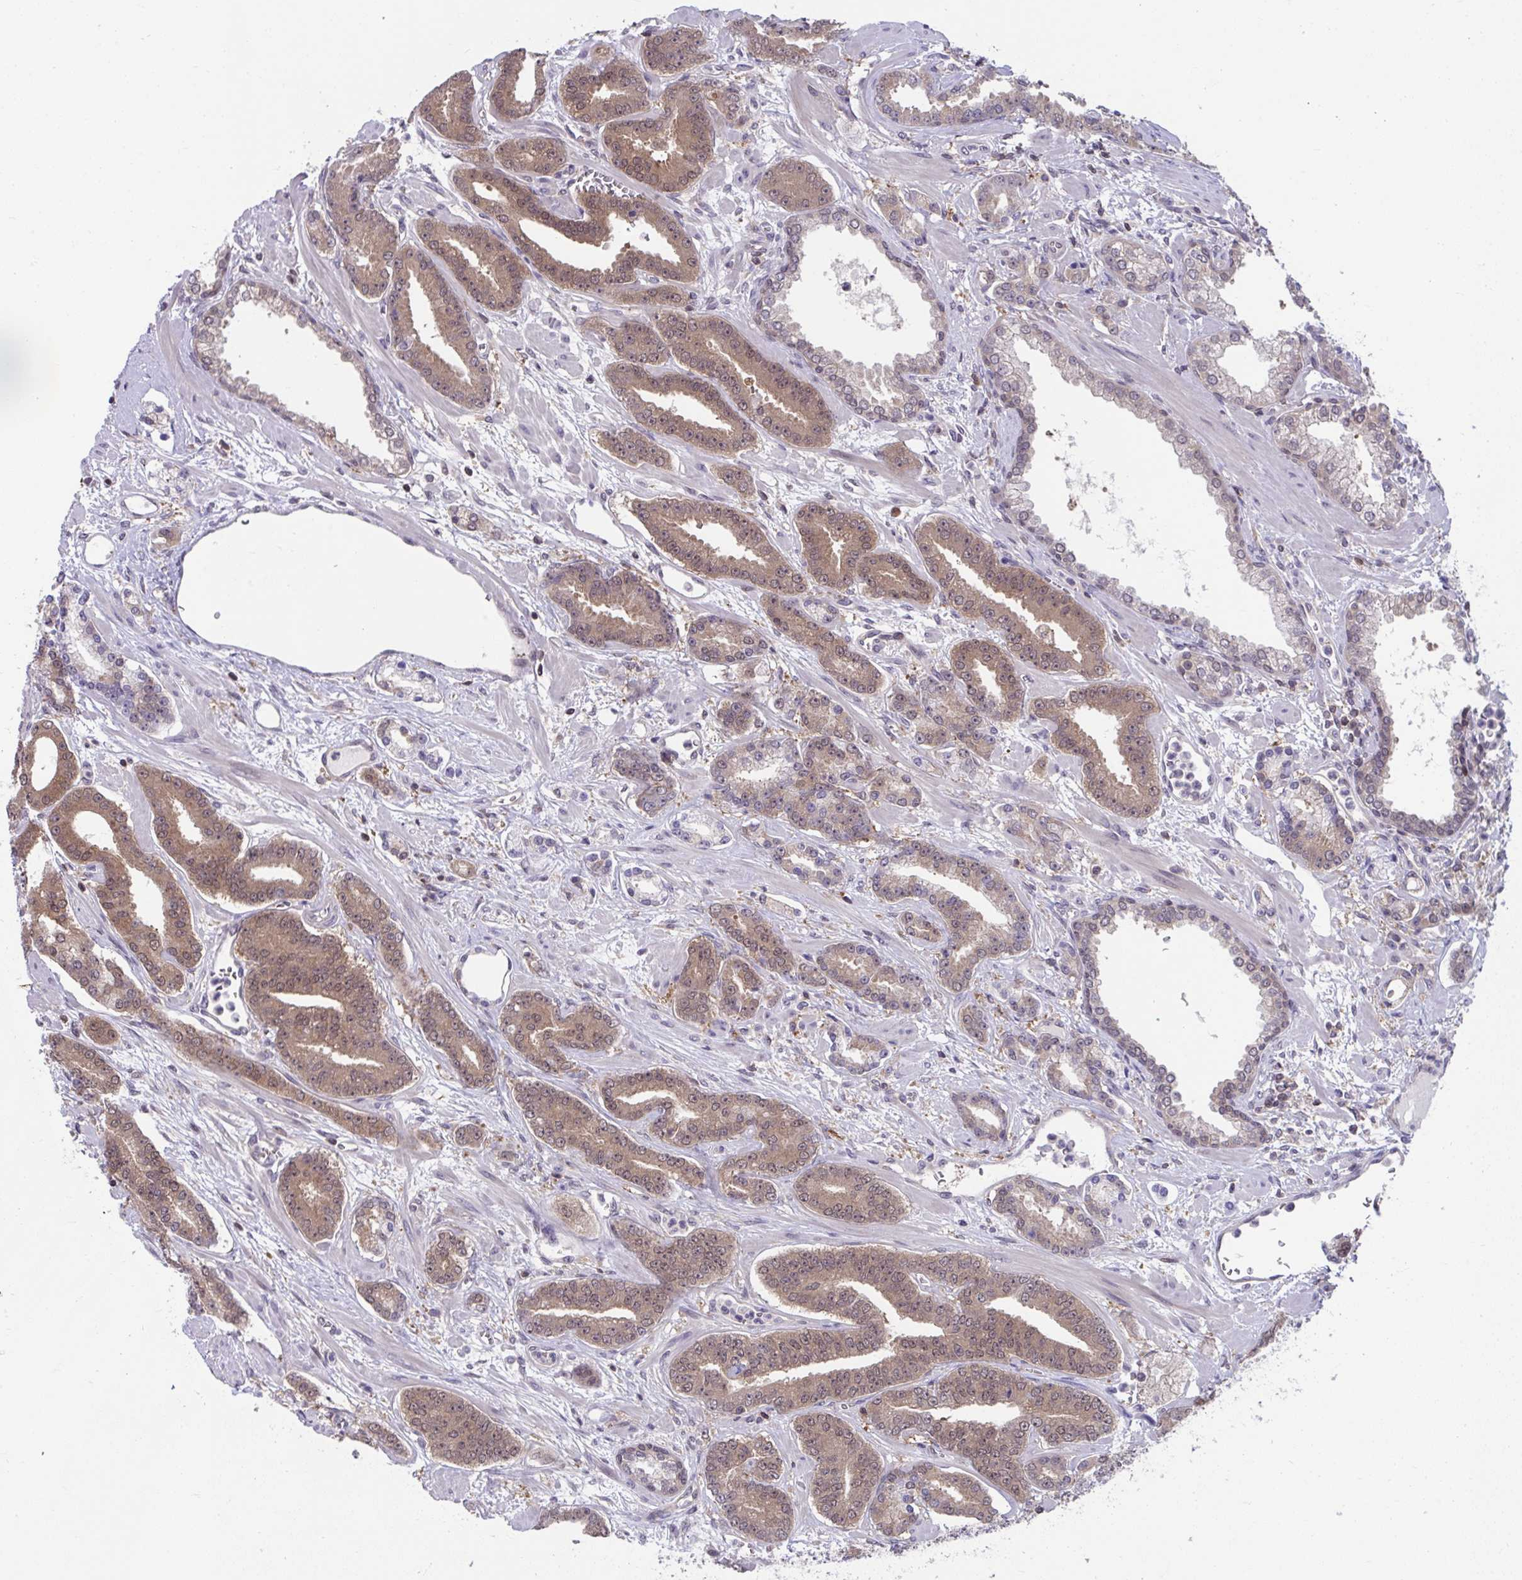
{"staining": {"intensity": "moderate", "quantity": "25%-75%", "location": "cytoplasmic/membranous,nuclear"}, "tissue": "prostate cancer", "cell_type": "Tumor cells", "image_type": "cancer", "snomed": [{"axis": "morphology", "description": "Adenocarcinoma, High grade"}, {"axis": "topography", "description": "Prostate"}], "caption": "A high-resolution micrograph shows IHC staining of prostate high-grade adenocarcinoma, which demonstrates moderate cytoplasmic/membranous and nuclear expression in approximately 25%-75% of tumor cells. The staining was performed using DAB (3,3'-diaminobenzidine) to visualize the protein expression in brown, while the nuclei were stained in blue with hematoxylin (Magnification: 20x).", "gene": "PCDHB7", "patient": {"sex": "male", "age": 60}}